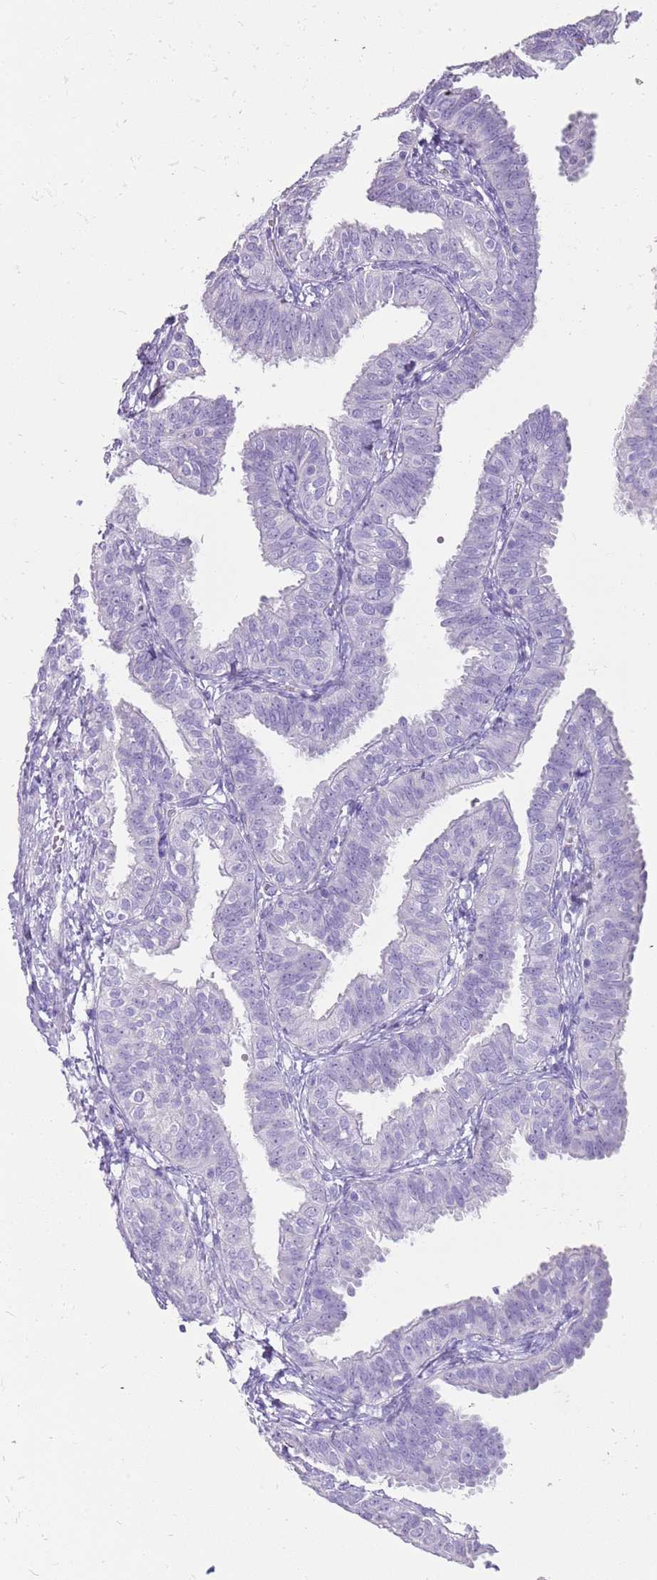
{"staining": {"intensity": "negative", "quantity": "none", "location": "none"}, "tissue": "fallopian tube", "cell_type": "Glandular cells", "image_type": "normal", "snomed": [{"axis": "morphology", "description": "Normal tissue, NOS"}, {"axis": "topography", "description": "Fallopian tube"}], "caption": "A photomicrograph of fallopian tube stained for a protein shows no brown staining in glandular cells.", "gene": "ENSG00000271254", "patient": {"sex": "female", "age": 35}}